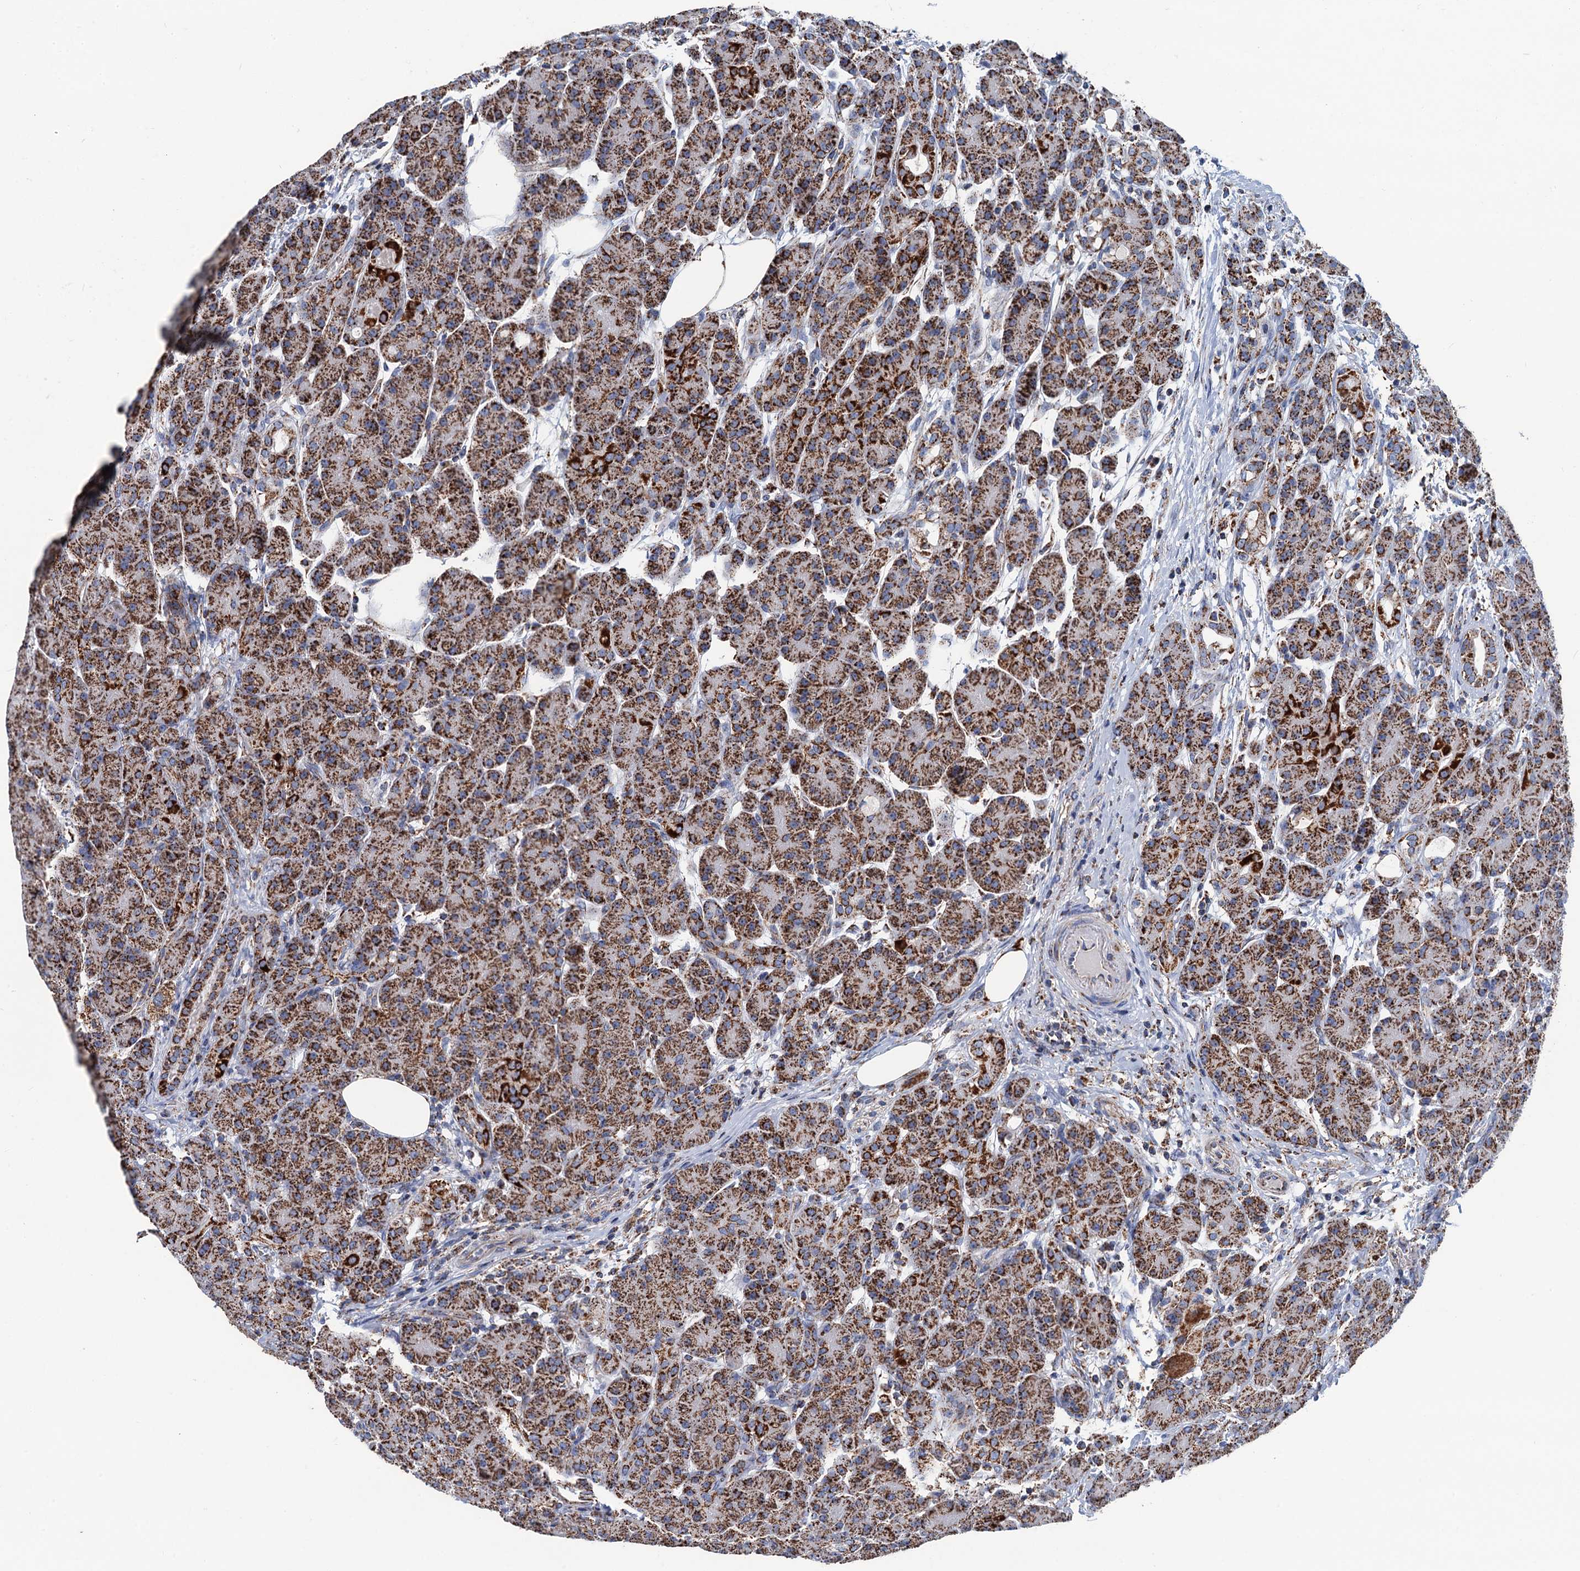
{"staining": {"intensity": "strong", "quantity": ">75%", "location": "cytoplasmic/membranous"}, "tissue": "pancreas", "cell_type": "Exocrine glandular cells", "image_type": "normal", "snomed": [{"axis": "morphology", "description": "Normal tissue, NOS"}, {"axis": "topography", "description": "Pancreas"}], "caption": "Strong cytoplasmic/membranous staining for a protein is present in approximately >75% of exocrine glandular cells of unremarkable pancreas using immunohistochemistry (IHC).", "gene": "IVD", "patient": {"sex": "male", "age": 63}}